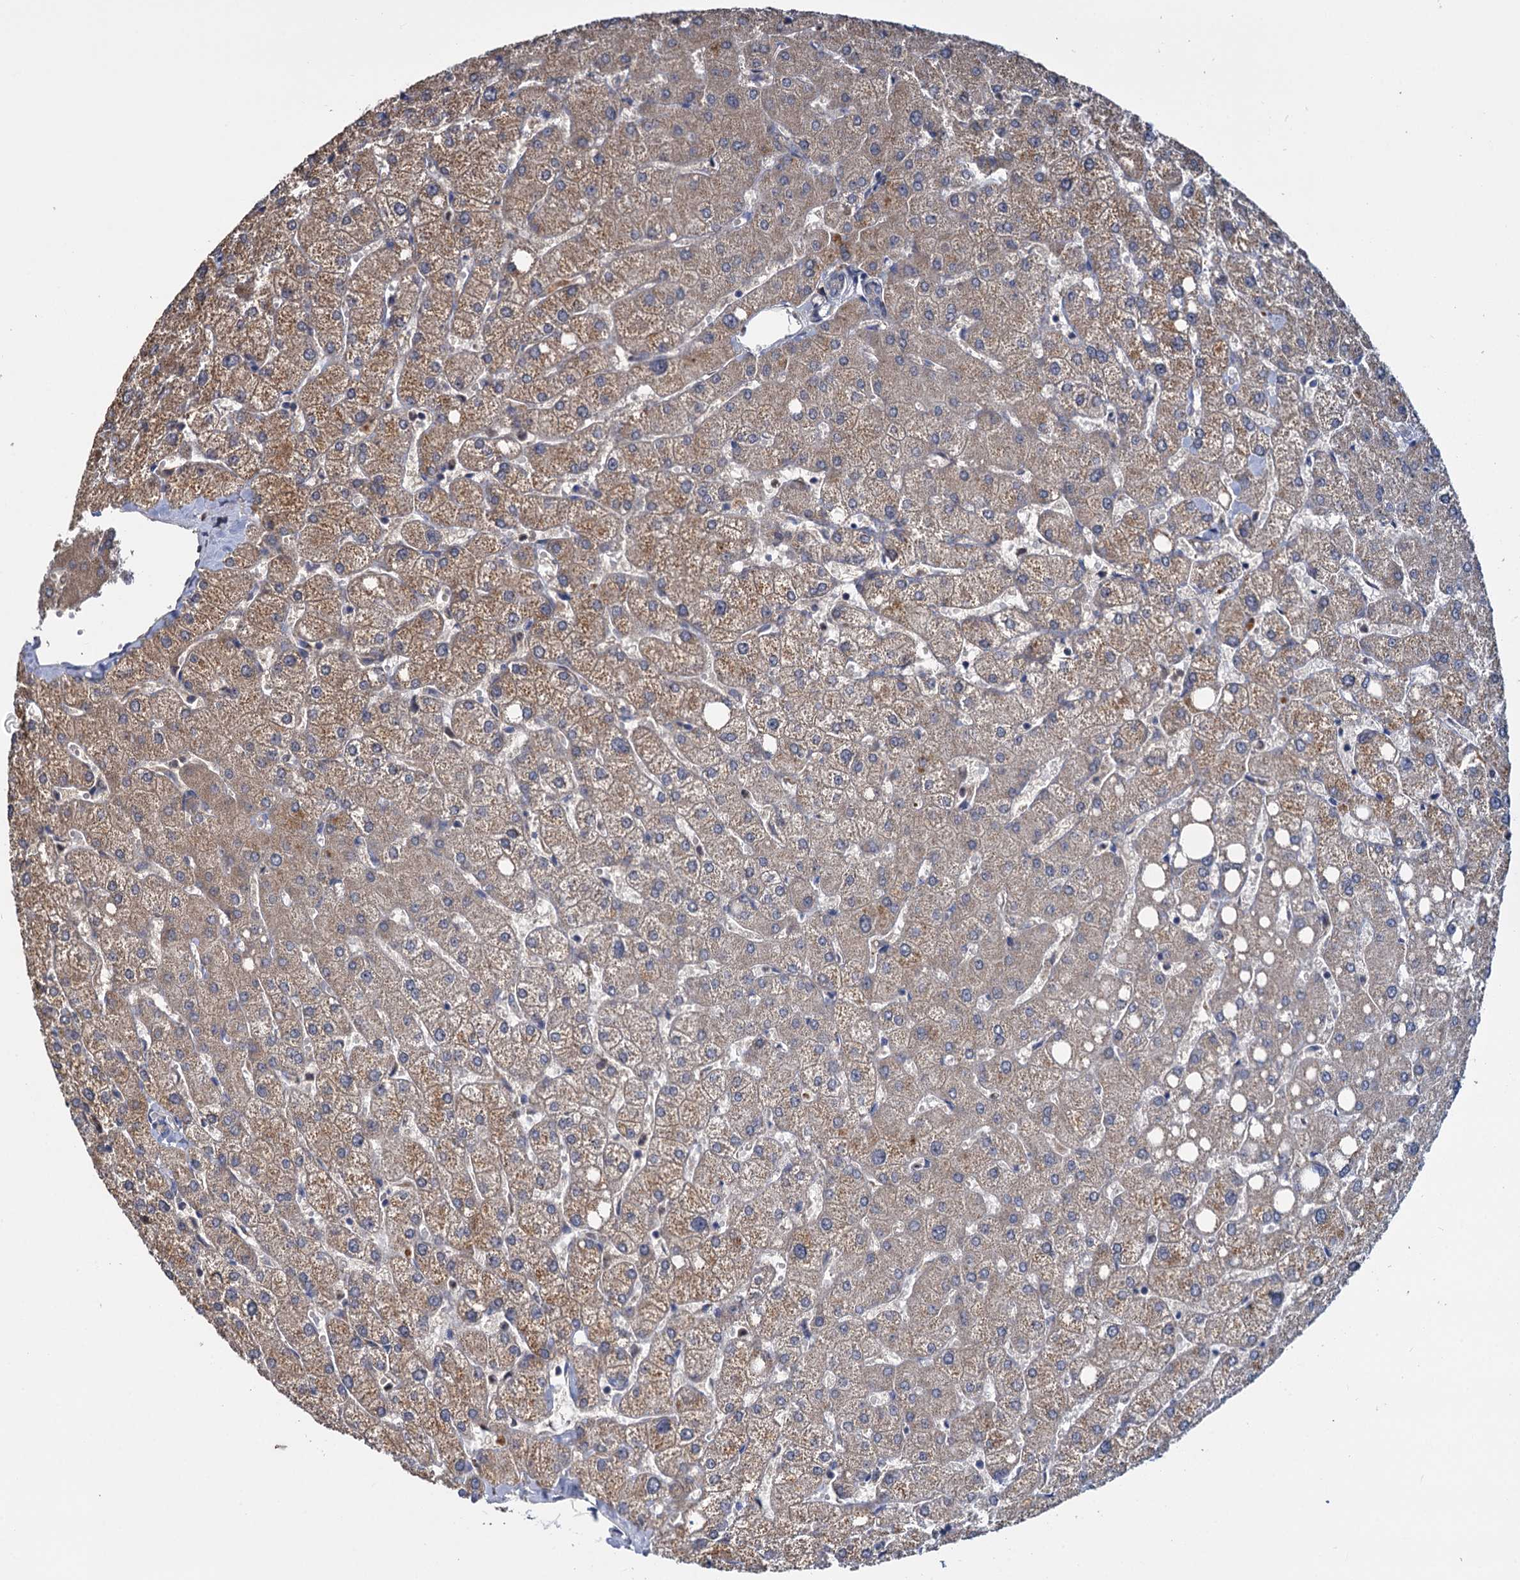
{"staining": {"intensity": "negative", "quantity": "none", "location": "none"}, "tissue": "liver", "cell_type": "Cholangiocytes", "image_type": "normal", "snomed": [{"axis": "morphology", "description": "Normal tissue, NOS"}, {"axis": "topography", "description": "Liver"}], "caption": "Cholangiocytes are negative for protein expression in benign human liver. The staining is performed using DAB brown chromogen with nuclei counter-stained in using hematoxylin.", "gene": "CEP192", "patient": {"sex": "female", "age": 54}}